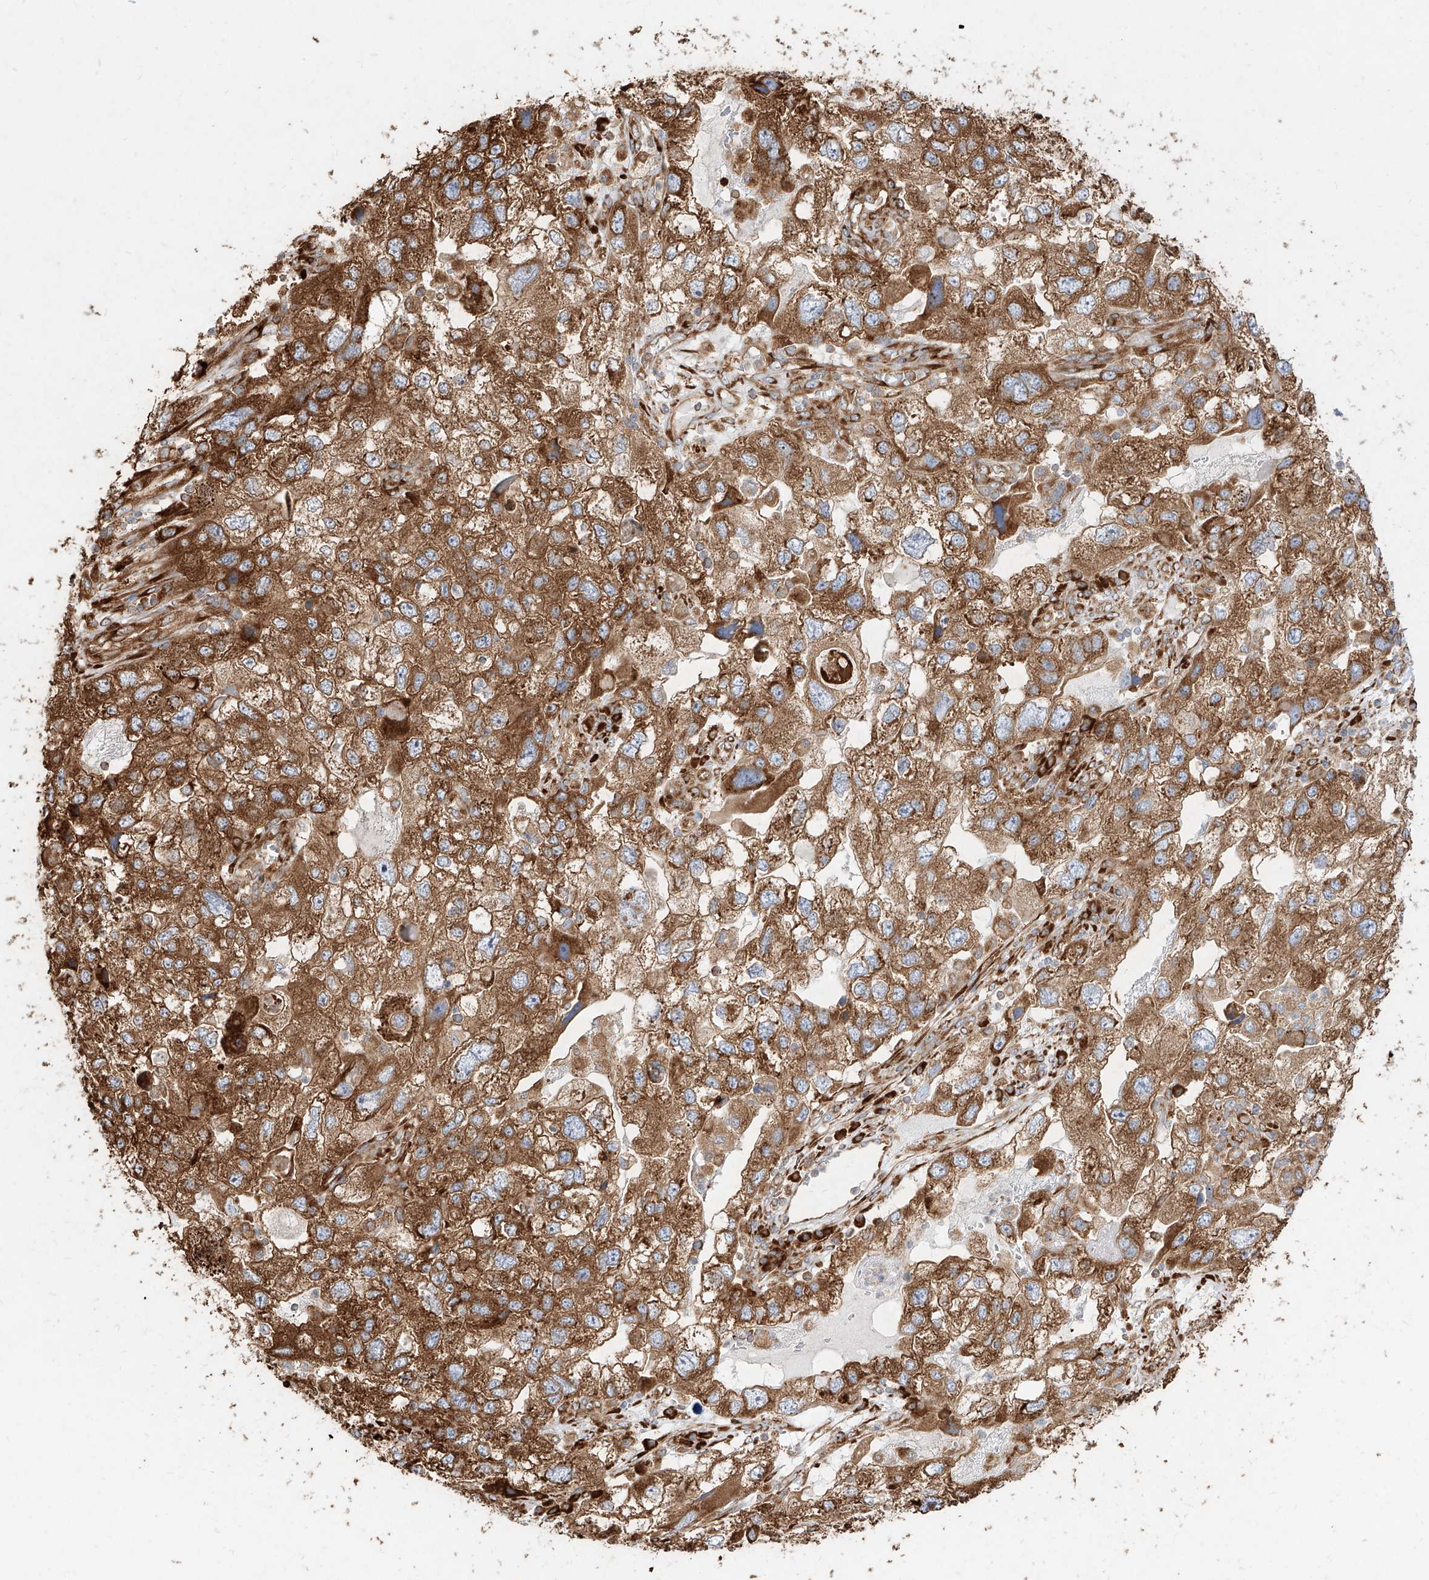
{"staining": {"intensity": "strong", "quantity": ">75%", "location": "cytoplasmic/membranous"}, "tissue": "endometrial cancer", "cell_type": "Tumor cells", "image_type": "cancer", "snomed": [{"axis": "morphology", "description": "Adenocarcinoma, NOS"}, {"axis": "topography", "description": "Endometrium"}], "caption": "IHC histopathology image of endometrial cancer (adenocarcinoma) stained for a protein (brown), which shows high levels of strong cytoplasmic/membranous expression in approximately >75% of tumor cells.", "gene": "RPS25", "patient": {"sex": "female", "age": 49}}